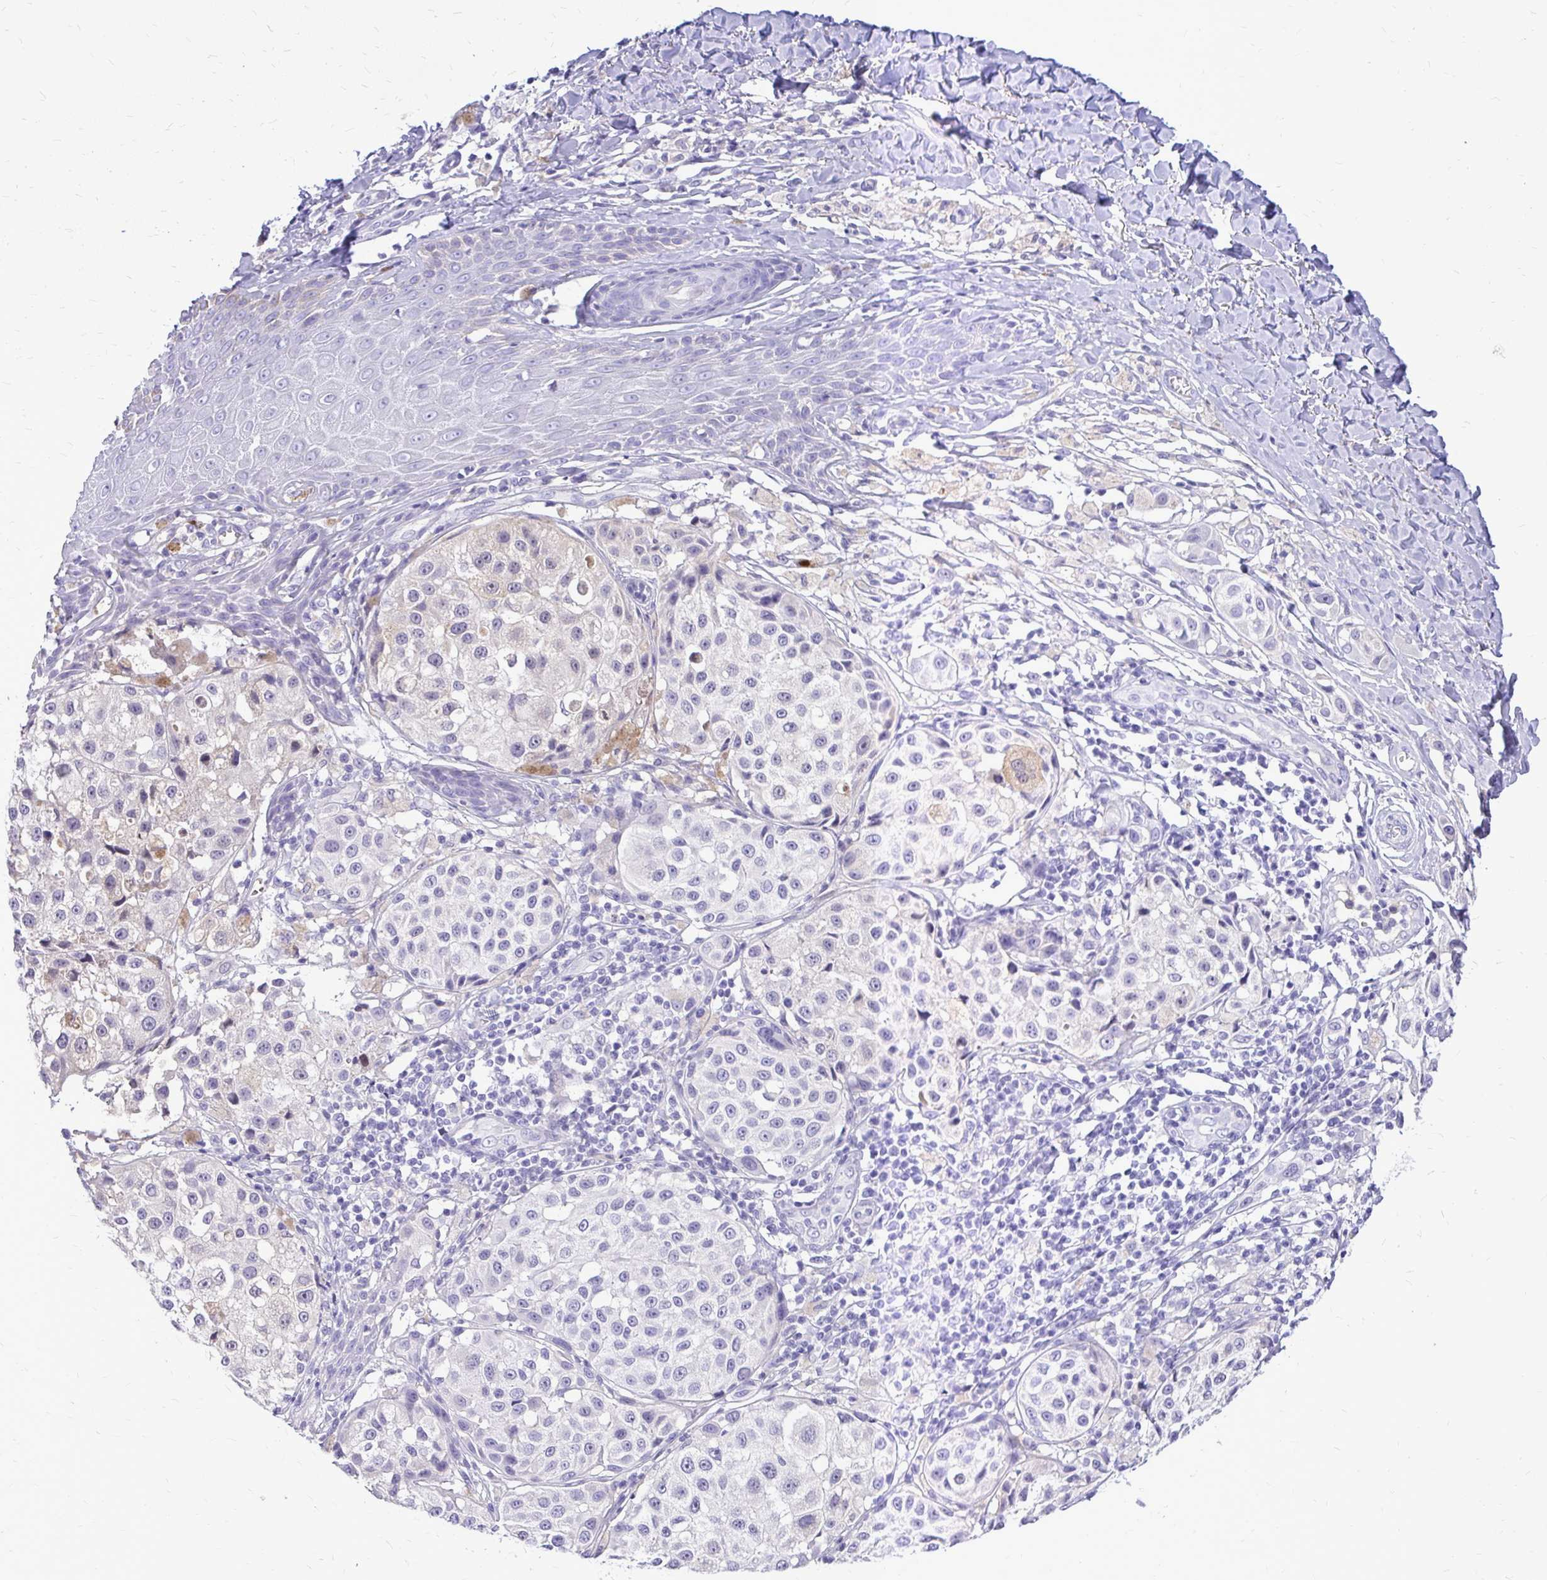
{"staining": {"intensity": "negative", "quantity": "none", "location": "none"}, "tissue": "melanoma", "cell_type": "Tumor cells", "image_type": "cancer", "snomed": [{"axis": "morphology", "description": "Malignant melanoma, NOS"}, {"axis": "topography", "description": "Skin"}], "caption": "Human malignant melanoma stained for a protein using IHC reveals no positivity in tumor cells.", "gene": "MAP1LC3A", "patient": {"sex": "male", "age": 39}}